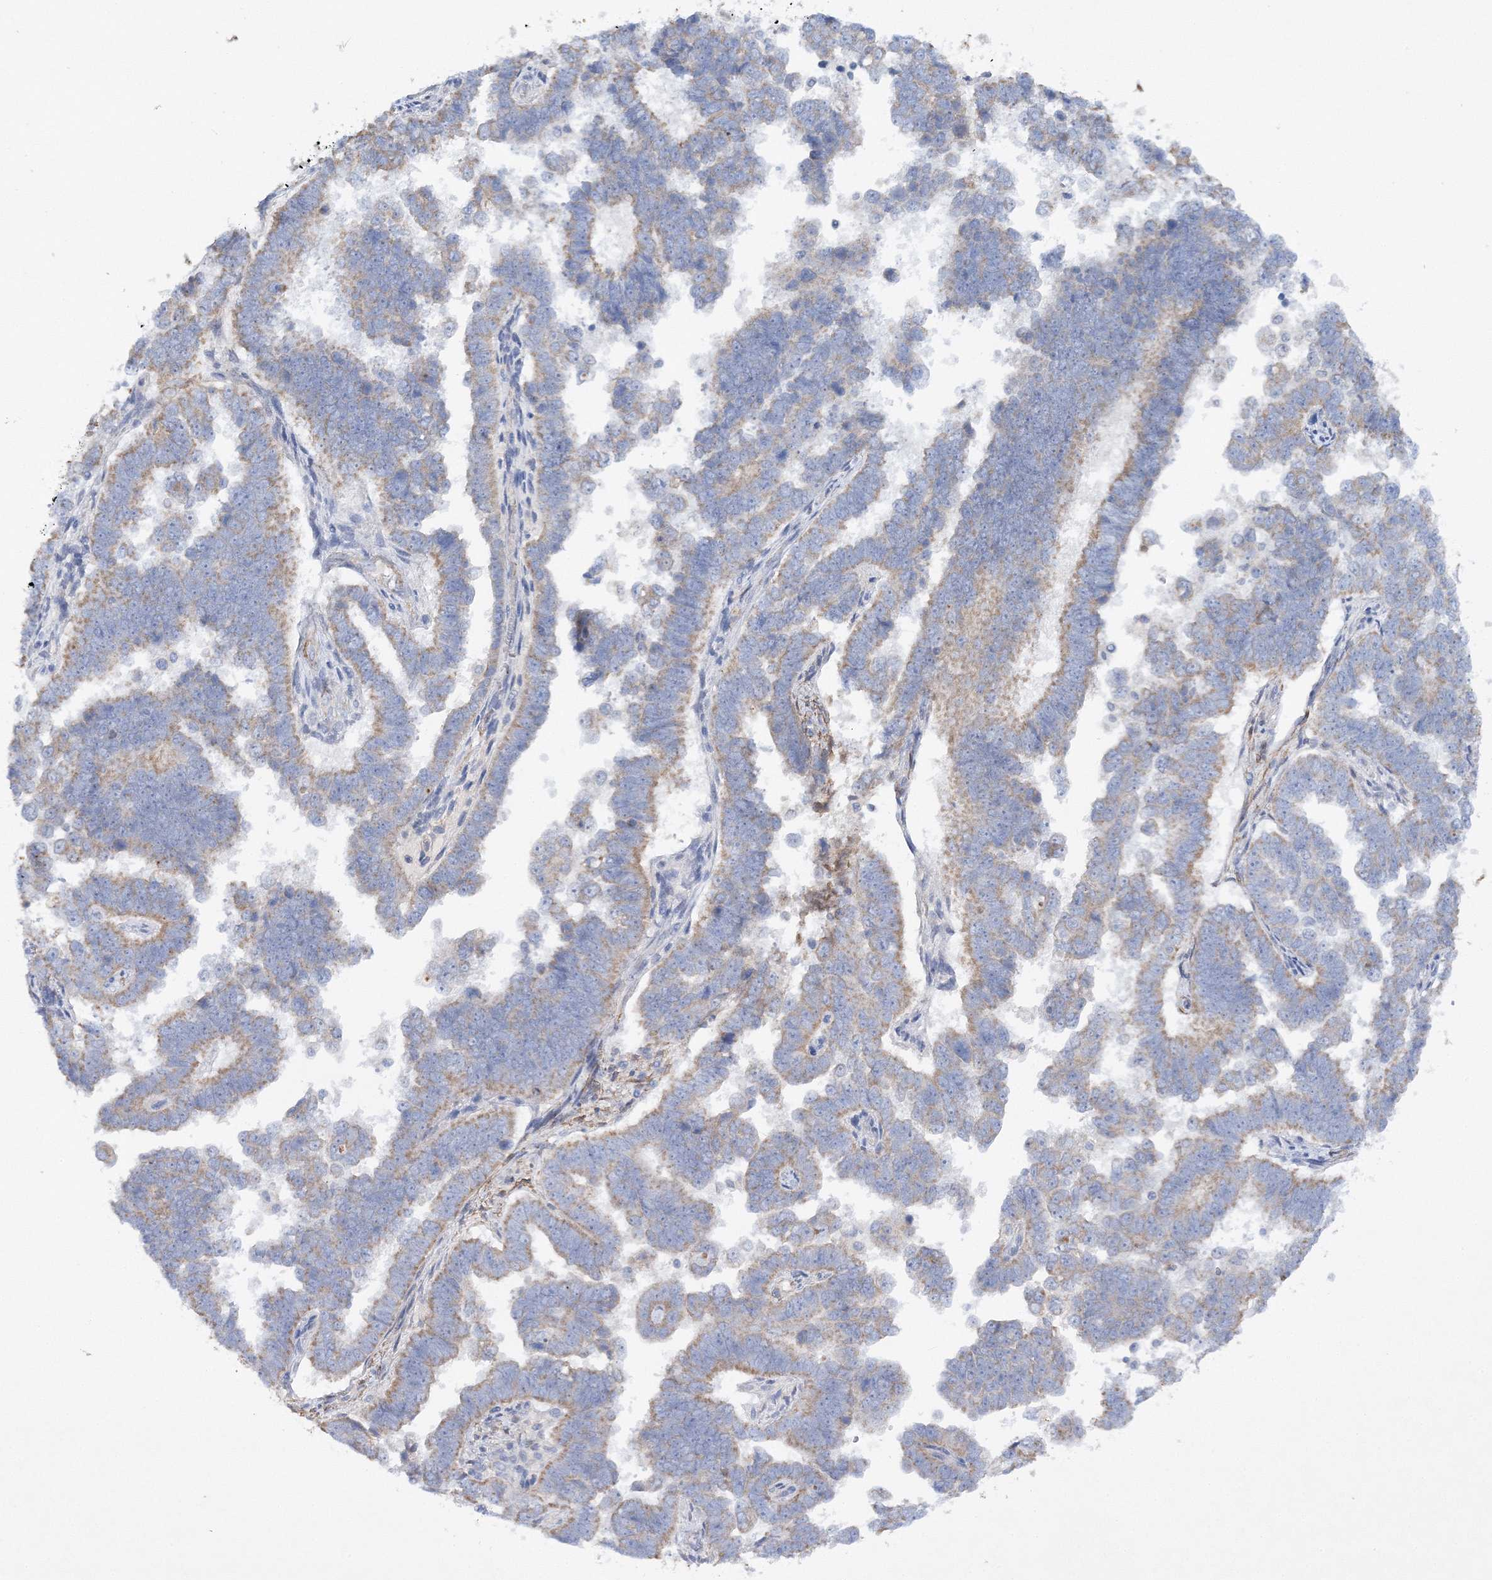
{"staining": {"intensity": "weak", "quantity": "25%-75%", "location": "cytoplasmic/membranous"}, "tissue": "endometrial cancer", "cell_type": "Tumor cells", "image_type": "cancer", "snomed": [{"axis": "morphology", "description": "Adenocarcinoma, NOS"}, {"axis": "topography", "description": "Endometrium"}], "caption": "The image demonstrates a brown stain indicating the presence of a protein in the cytoplasmic/membranous of tumor cells in endometrial adenocarcinoma.", "gene": "RTN2", "patient": {"sex": "female", "age": 75}}